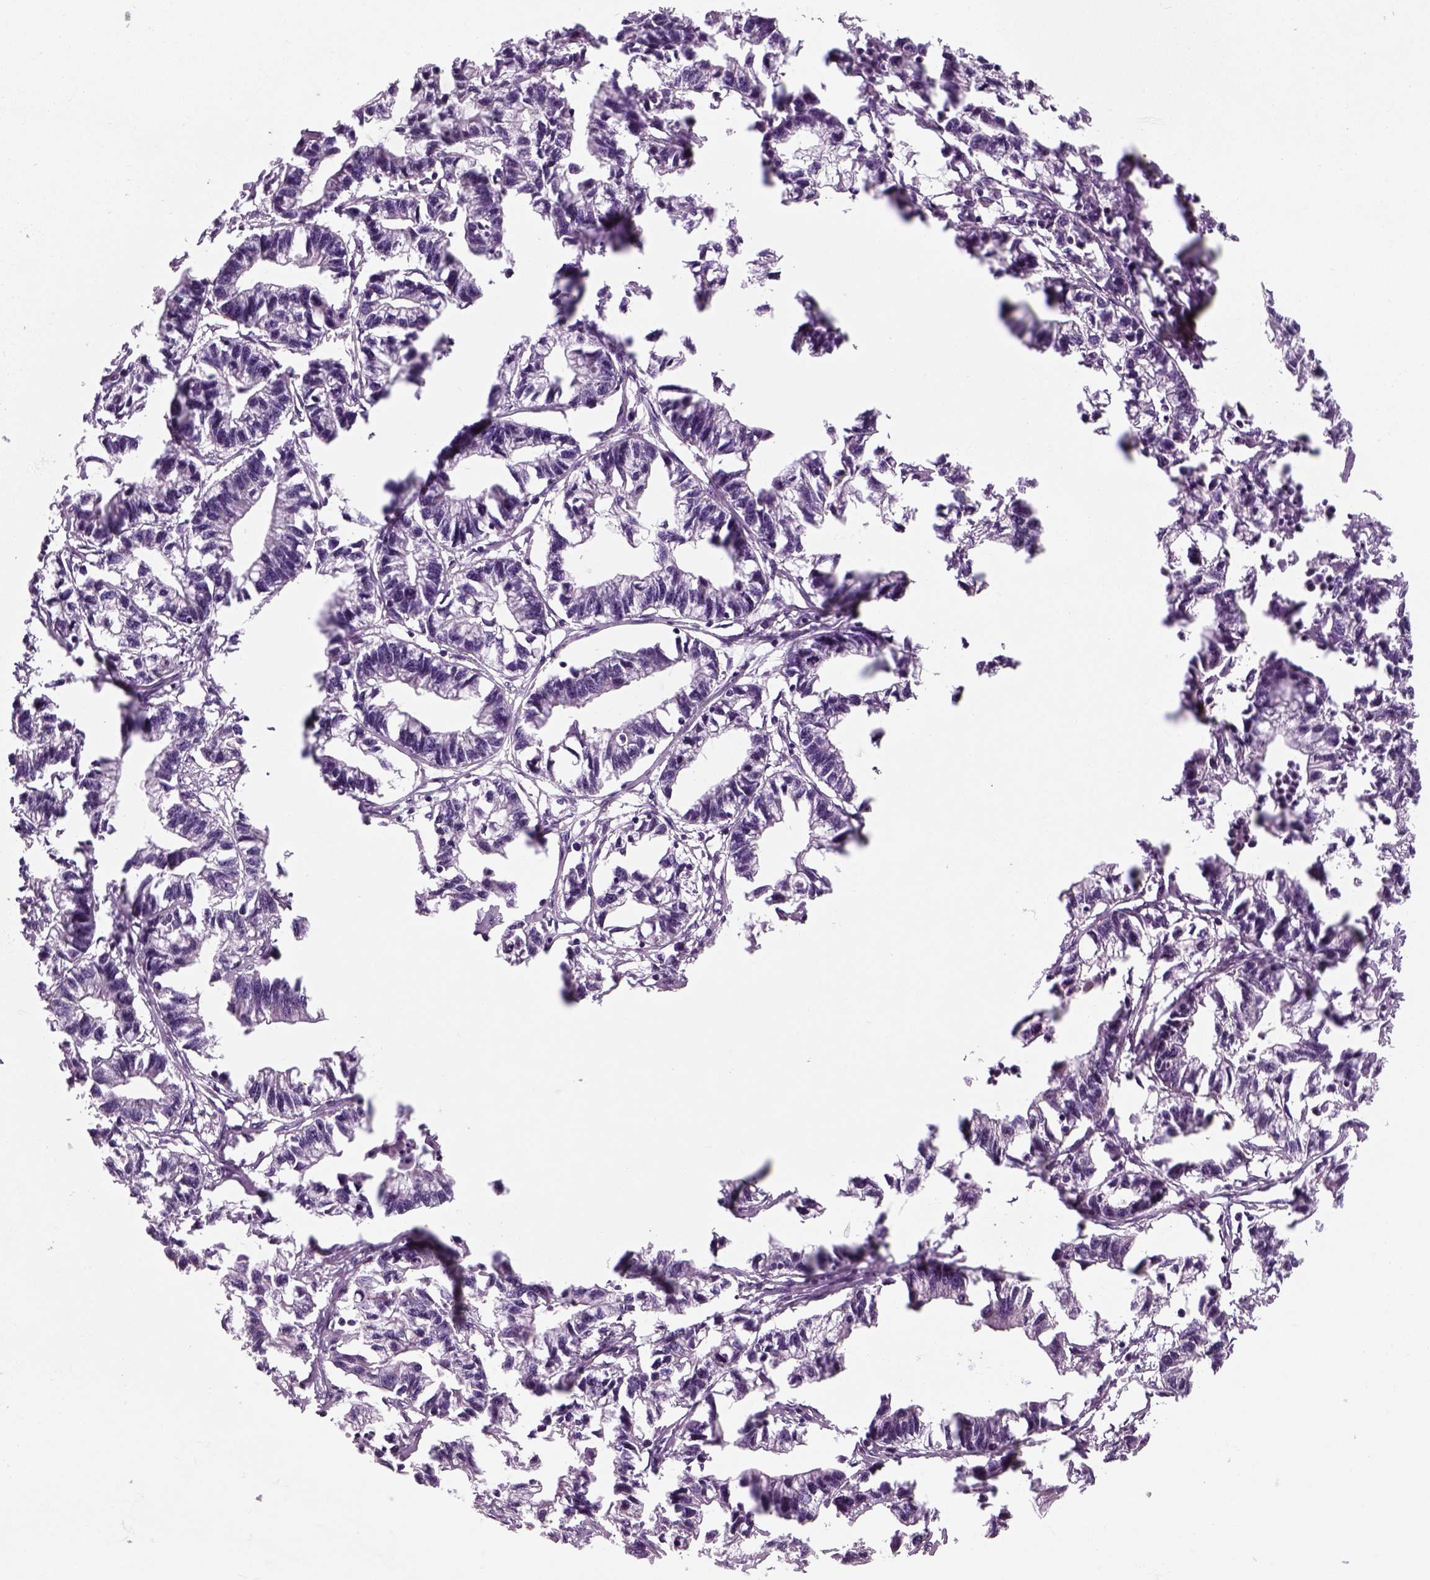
{"staining": {"intensity": "negative", "quantity": "none", "location": "none"}, "tissue": "stomach cancer", "cell_type": "Tumor cells", "image_type": "cancer", "snomed": [{"axis": "morphology", "description": "Adenocarcinoma, NOS"}, {"axis": "topography", "description": "Stomach"}], "caption": "This is a histopathology image of immunohistochemistry (IHC) staining of adenocarcinoma (stomach), which shows no staining in tumor cells.", "gene": "ELOVL3", "patient": {"sex": "male", "age": 83}}